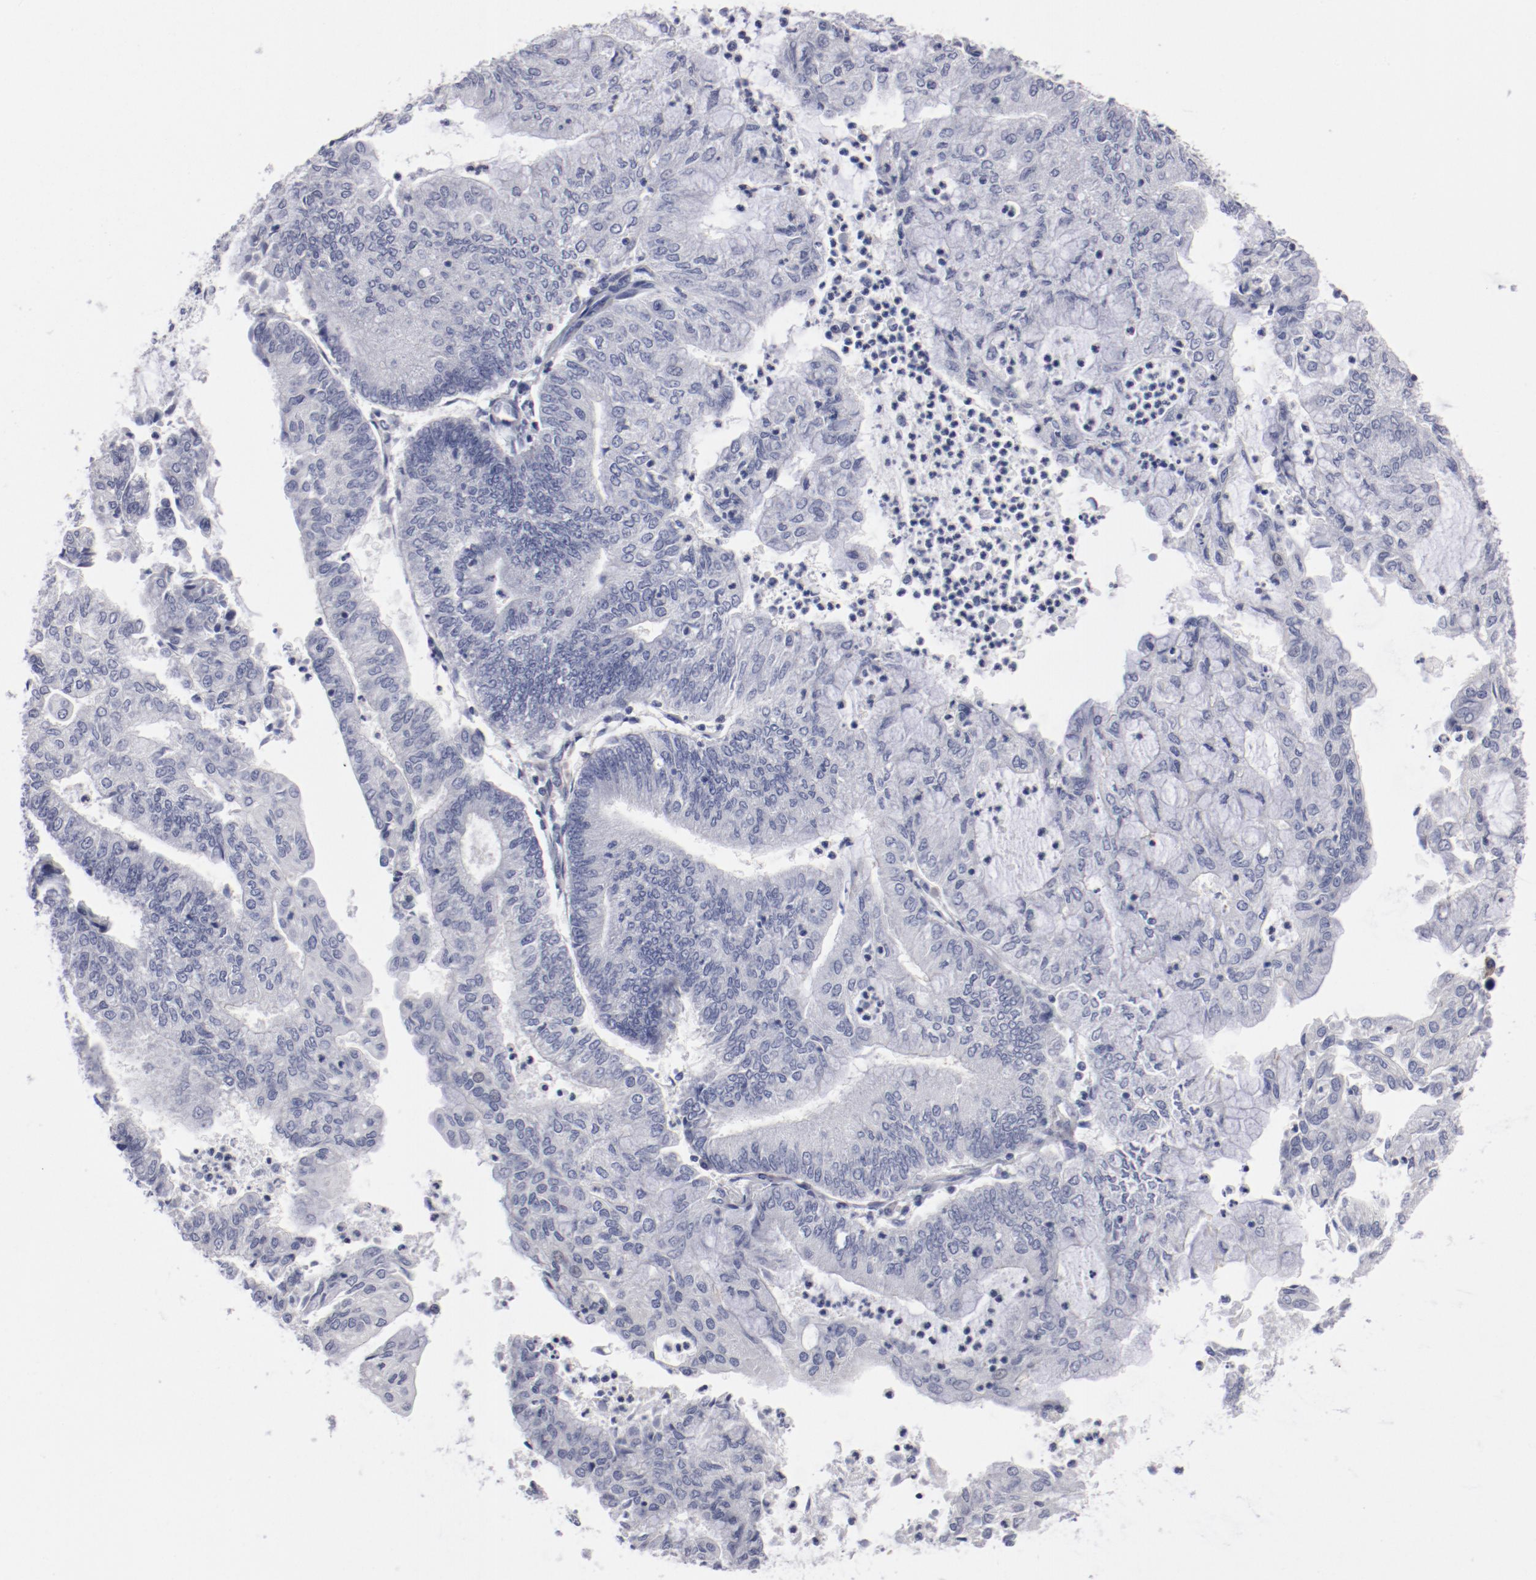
{"staining": {"intensity": "negative", "quantity": "none", "location": "none"}, "tissue": "endometrial cancer", "cell_type": "Tumor cells", "image_type": "cancer", "snomed": [{"axis": "morphology", "description": "Adenocarcinoma, NOS"}, {"axis": "topography", "description": "Endometrium"}], "caption": "IHC of human endometrial adenocarcinoma shows no expression in tumor cells.", "gene": "LAX1", "patient": {"sex": "female", "age": 59}}